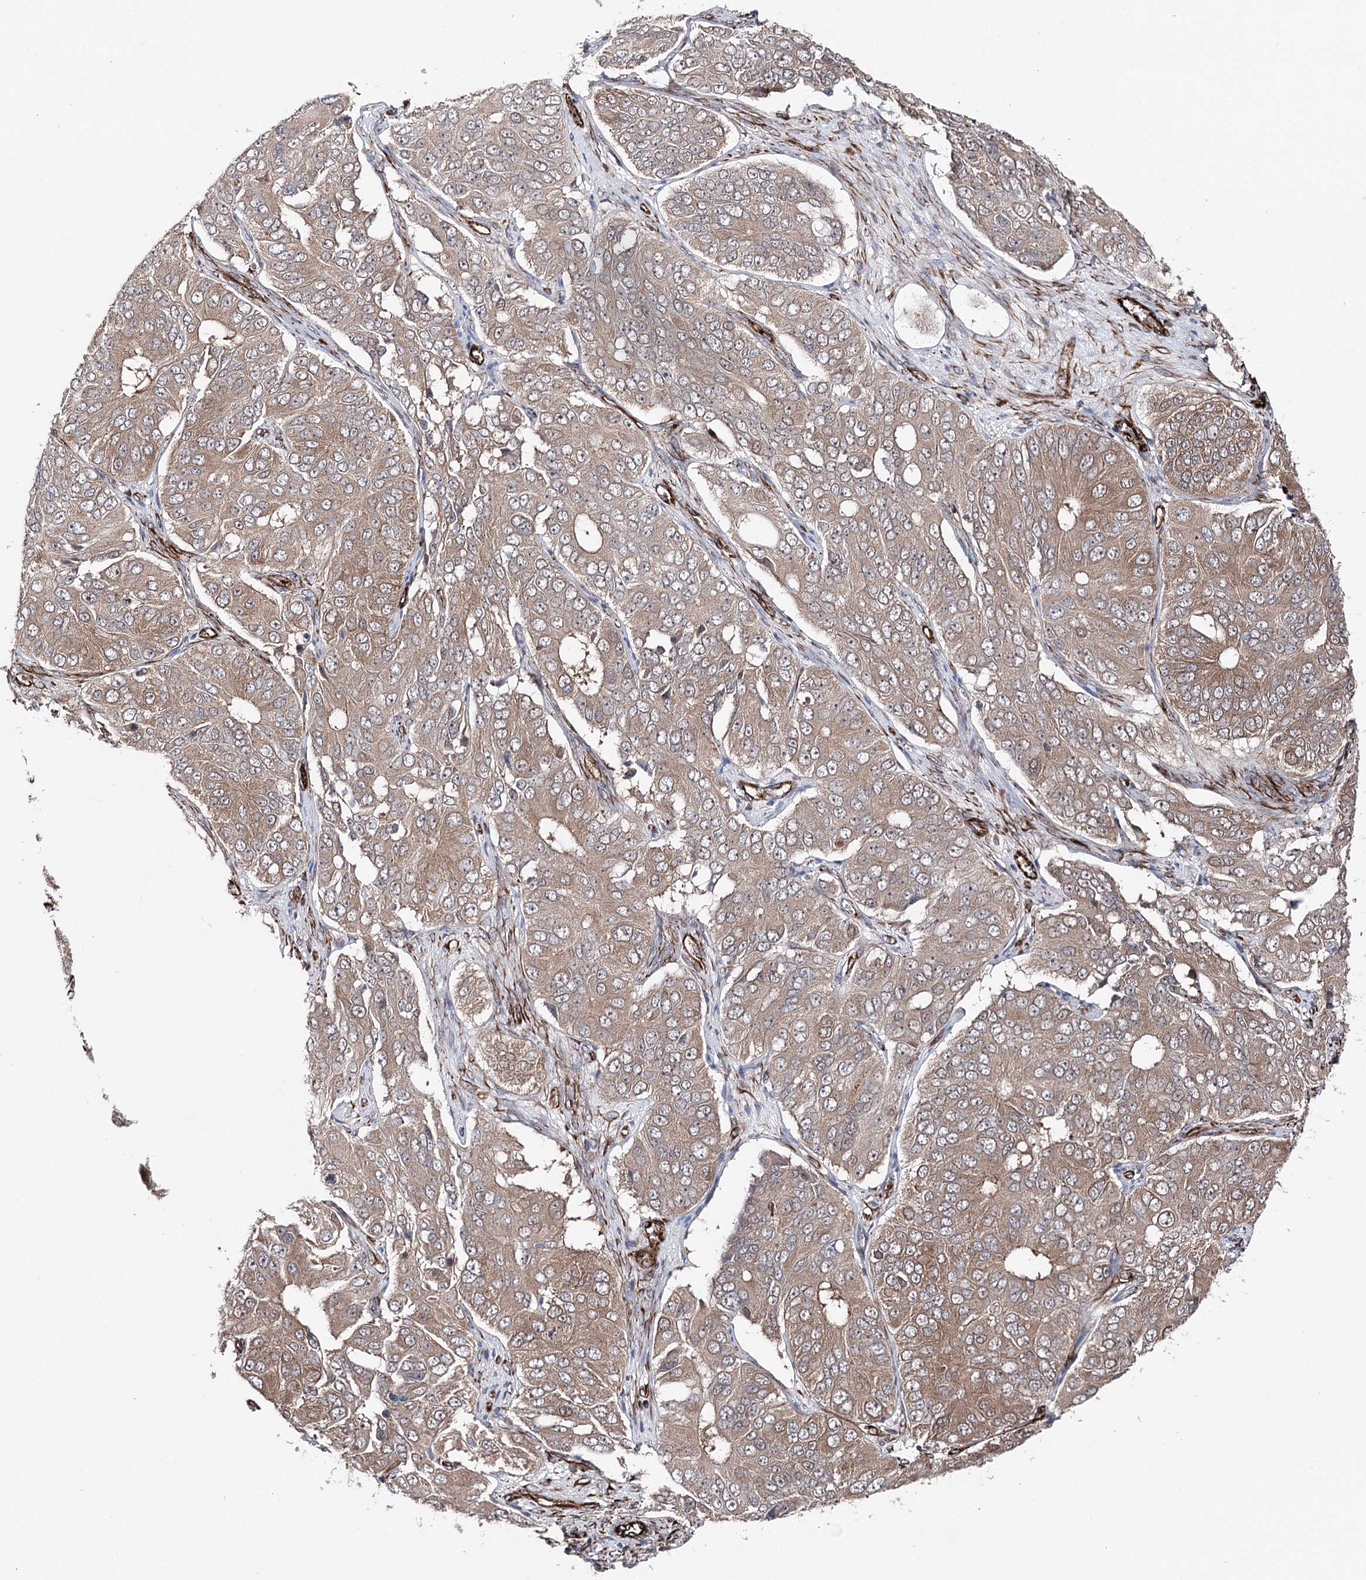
{"staining": {"intensity": "weak", "quantity": ">75%", "location": "cytoplasmic/membranous"}, "tissue": "ovarian cancer", "cell_type": "Tumor cells", "image_type": "cancer", "snomed": [{"axis": "morphology", "description": "Carcinoma, endometroid"}, {"axis": "topography", "description": "Ovary"}], "caption": "The histopathology image demonstrates immunohistochemical staining of ovarian endometroid carcinoma. There is weak cytoplasmic/membranous positivity is present in approximately >75% of tumor cells.", "gene": "MIB1", "patient": {"sex": "female", "age": 51}}